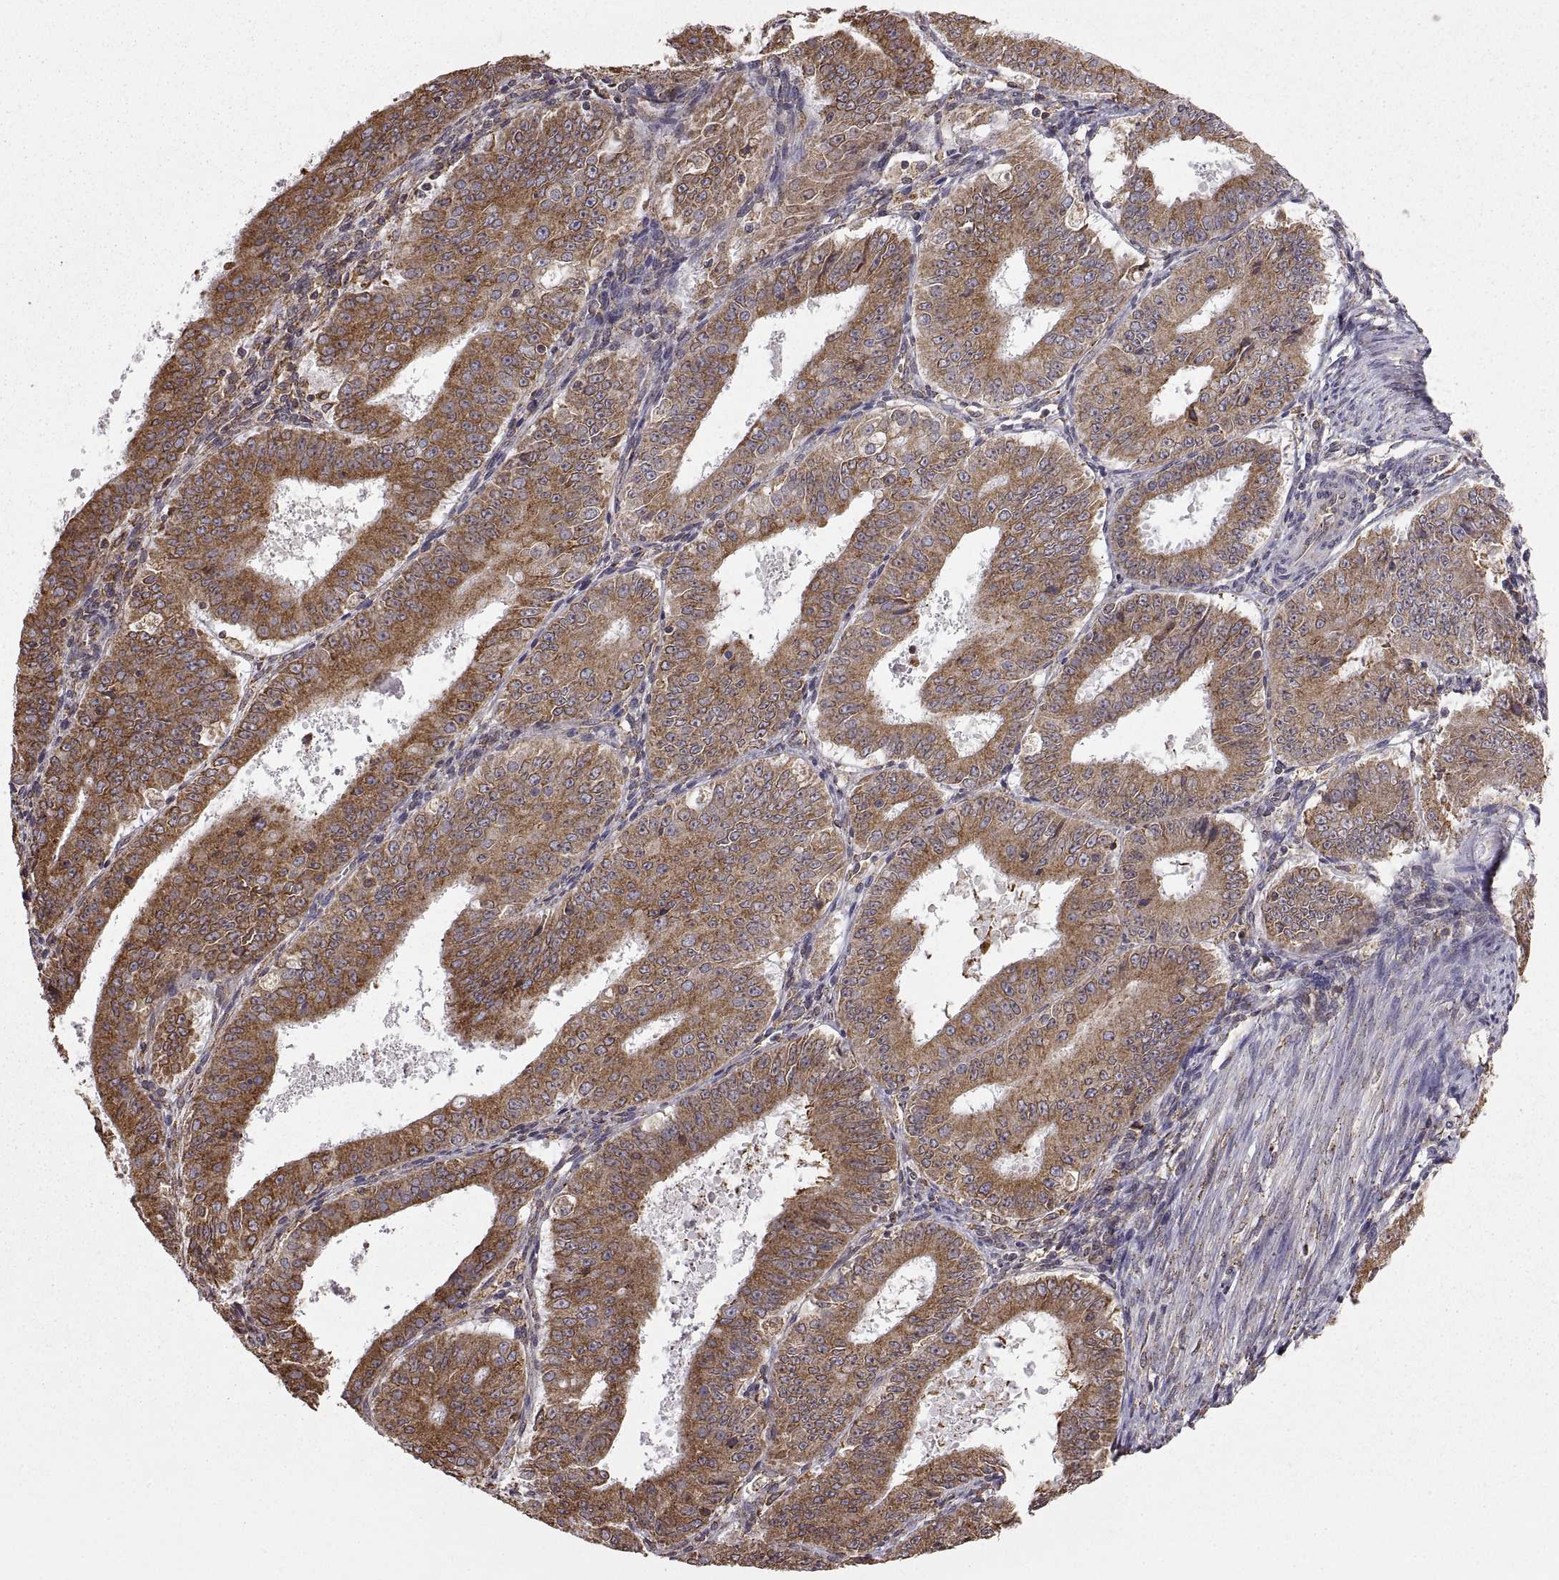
{"staining": {"intensity": "moderate", "quantity": "25%-75%", "location": "cytoplasmic/membranous"}, "tissue": "ovarian cancer", "cell_type": "Tumor cells", "image_type": "cancer", "snomed": [{"axis": "morphology", "description": "Carcinoma, endometroid"}, {"axis": "topography", "description": "Ovary"}], "caption": "This micrograph reveals ovarian cancer (endometroid carcinoma) stained with immunohistochemistry (IHC) to label a protein in brown. The cytoplasmic/membranous of tumor cells show moderate positivity for the protein. Nuclei are counter-stained blue.", "gene": "PDIA3", "patient": {"sex": "female", "age": 42}}